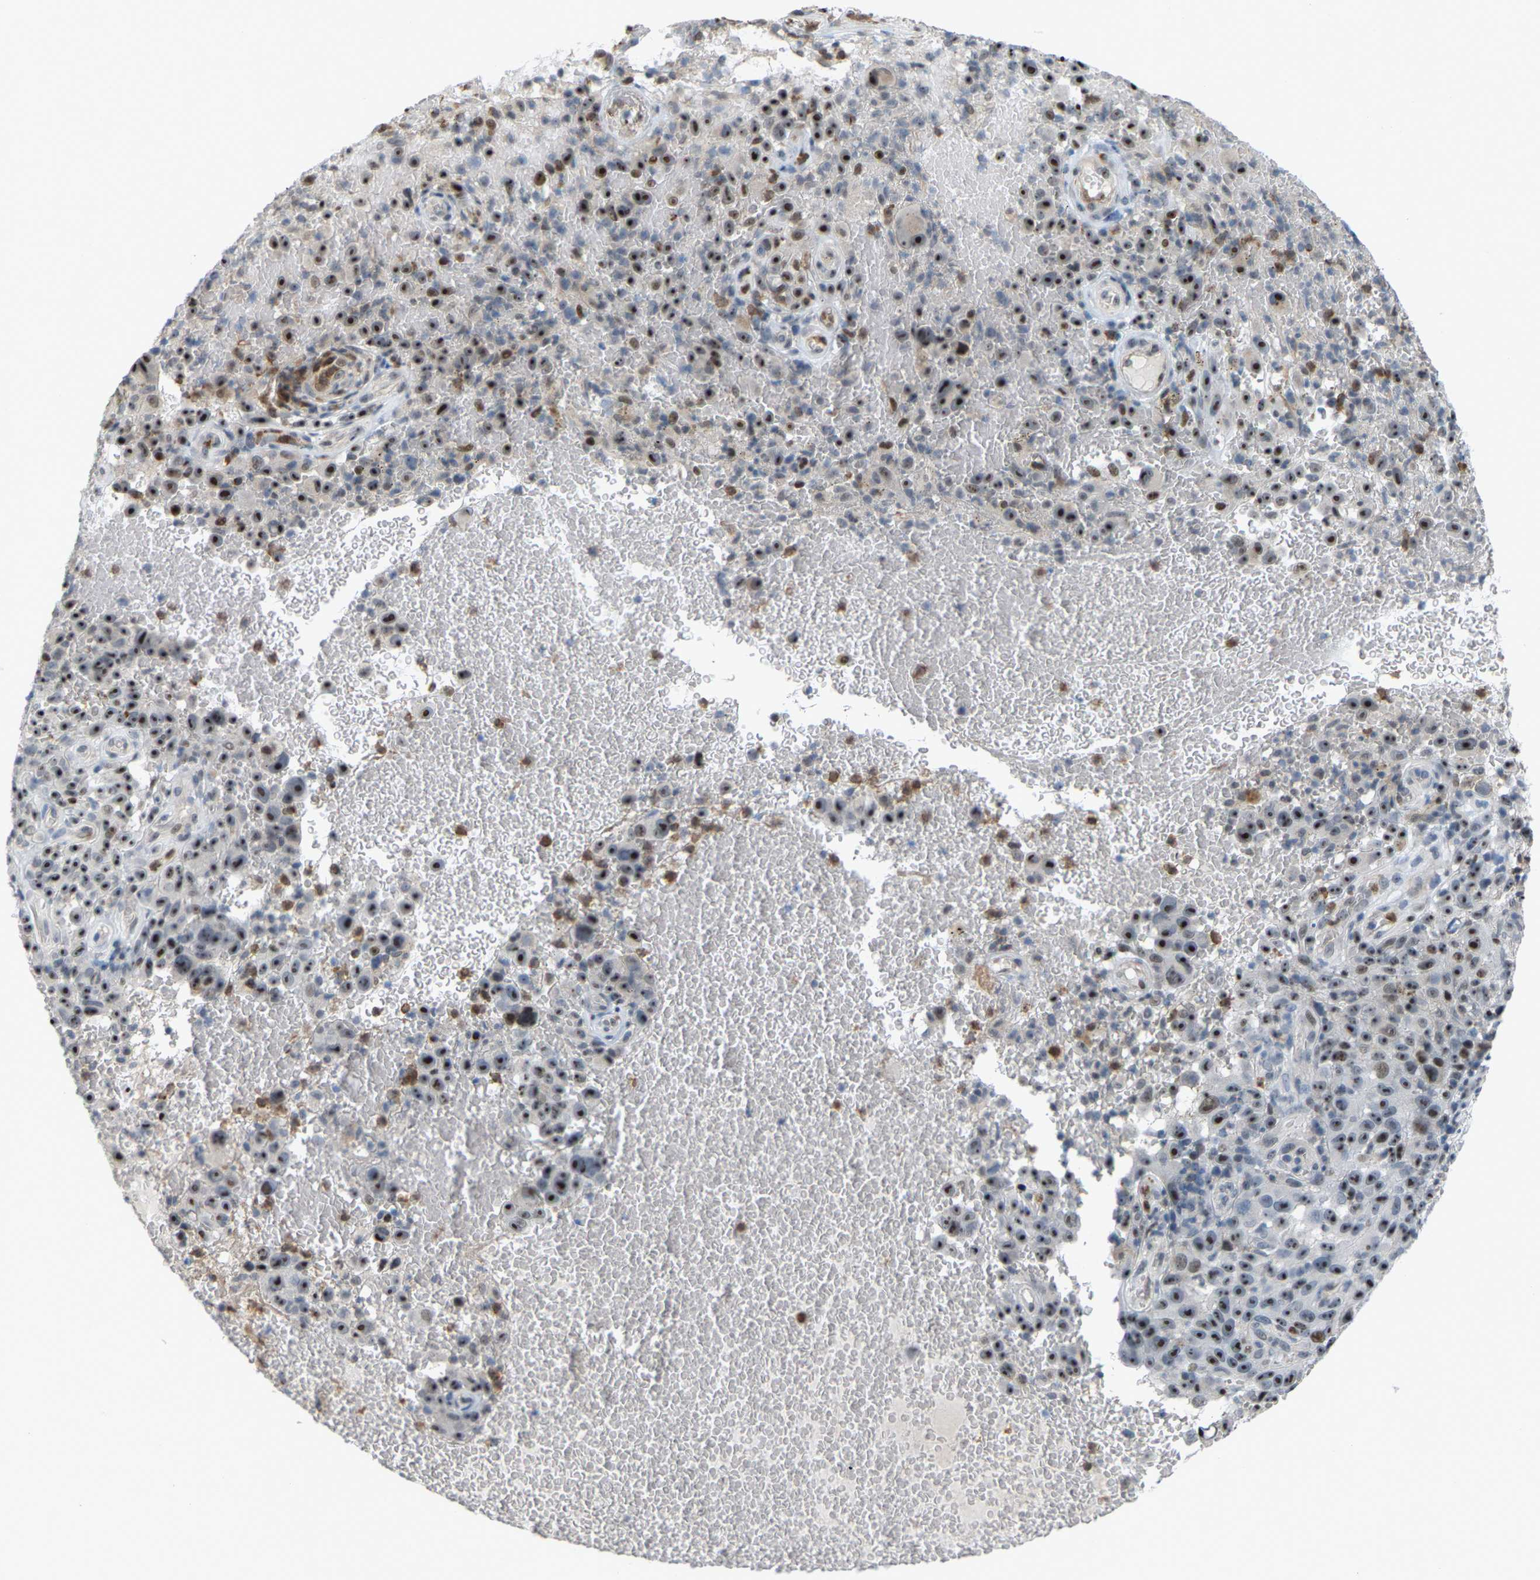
{"staining": {"intensity": "strong", "quantity": ">75%", "location": "nuclear"}, "tissue": "melanoma", "cell_type": "Tumor cells", "image_type": "cancer", "snomed": [{"axis": "morphology", "description": "Malignant melanoma, NOS"}, {"axis": "topography", "description": "Skin"}], "caption": "Immunohistochemical staining of melanoma shows high levels of strong nuclear expression in about >75% of tumor cells. The protein is shown in brown color, while the nuclei are stained blue.", "gene": "CROT", "patient": {"sex": "female", "age": 82}}